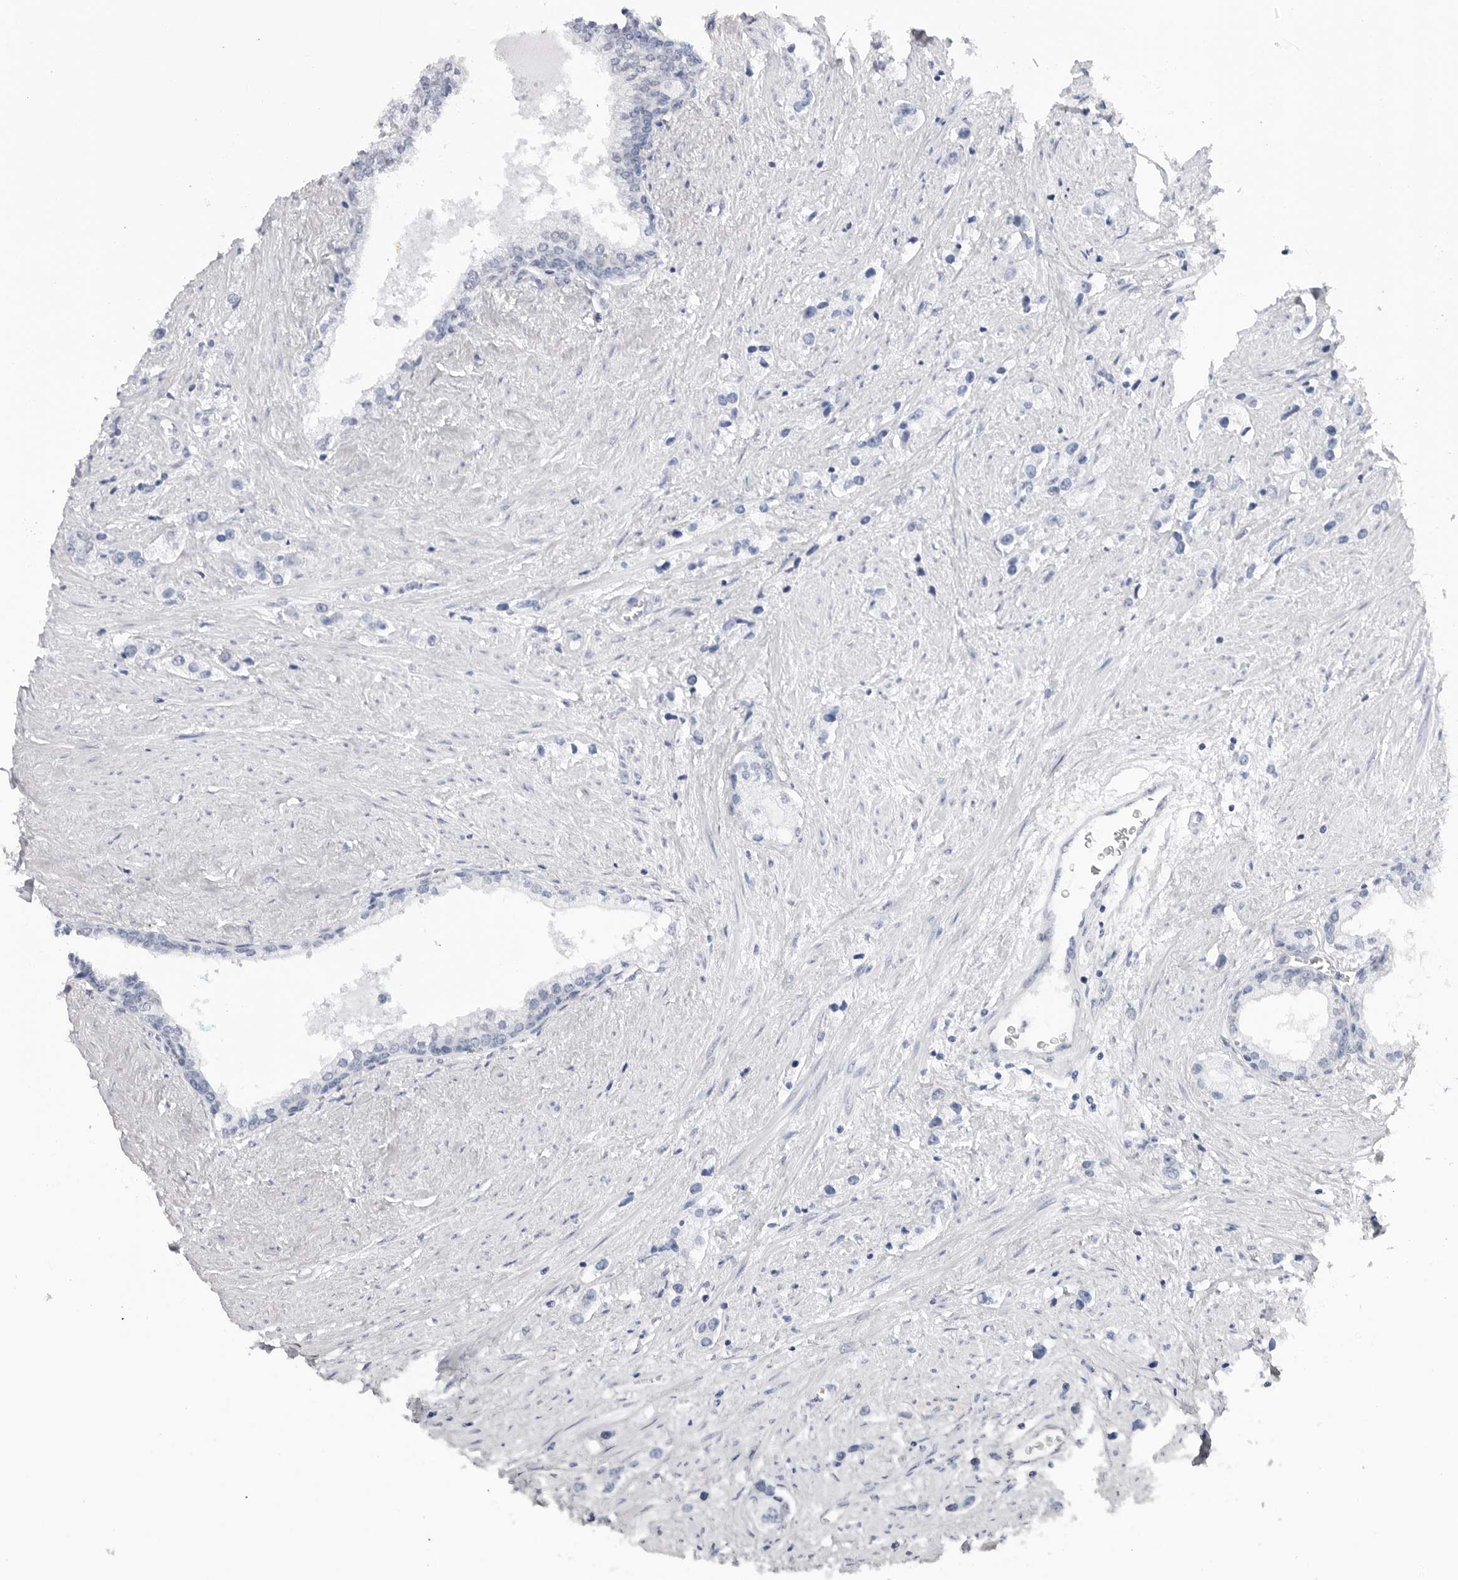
{"staining": {"intensity": "negative", "quantity": "none", "location": "none"}, "tissue": "prostate cancer", "cell_type": "Tumor cells", "image_type": "cancer", "snomed": [{"axis": "morphology", "description": "Adenocarcinoma, High grade"}, {"axis": "topography", "description": "Prostate"}], "caption": "A photomicrograph of prostate high-grade adenocarcinoma stained for a protein shows no brown staining in tumor cells. Nuclei are stained in blue.", "gene": "SLC19A1", "patient": {"sex": "male", "age": 66}}